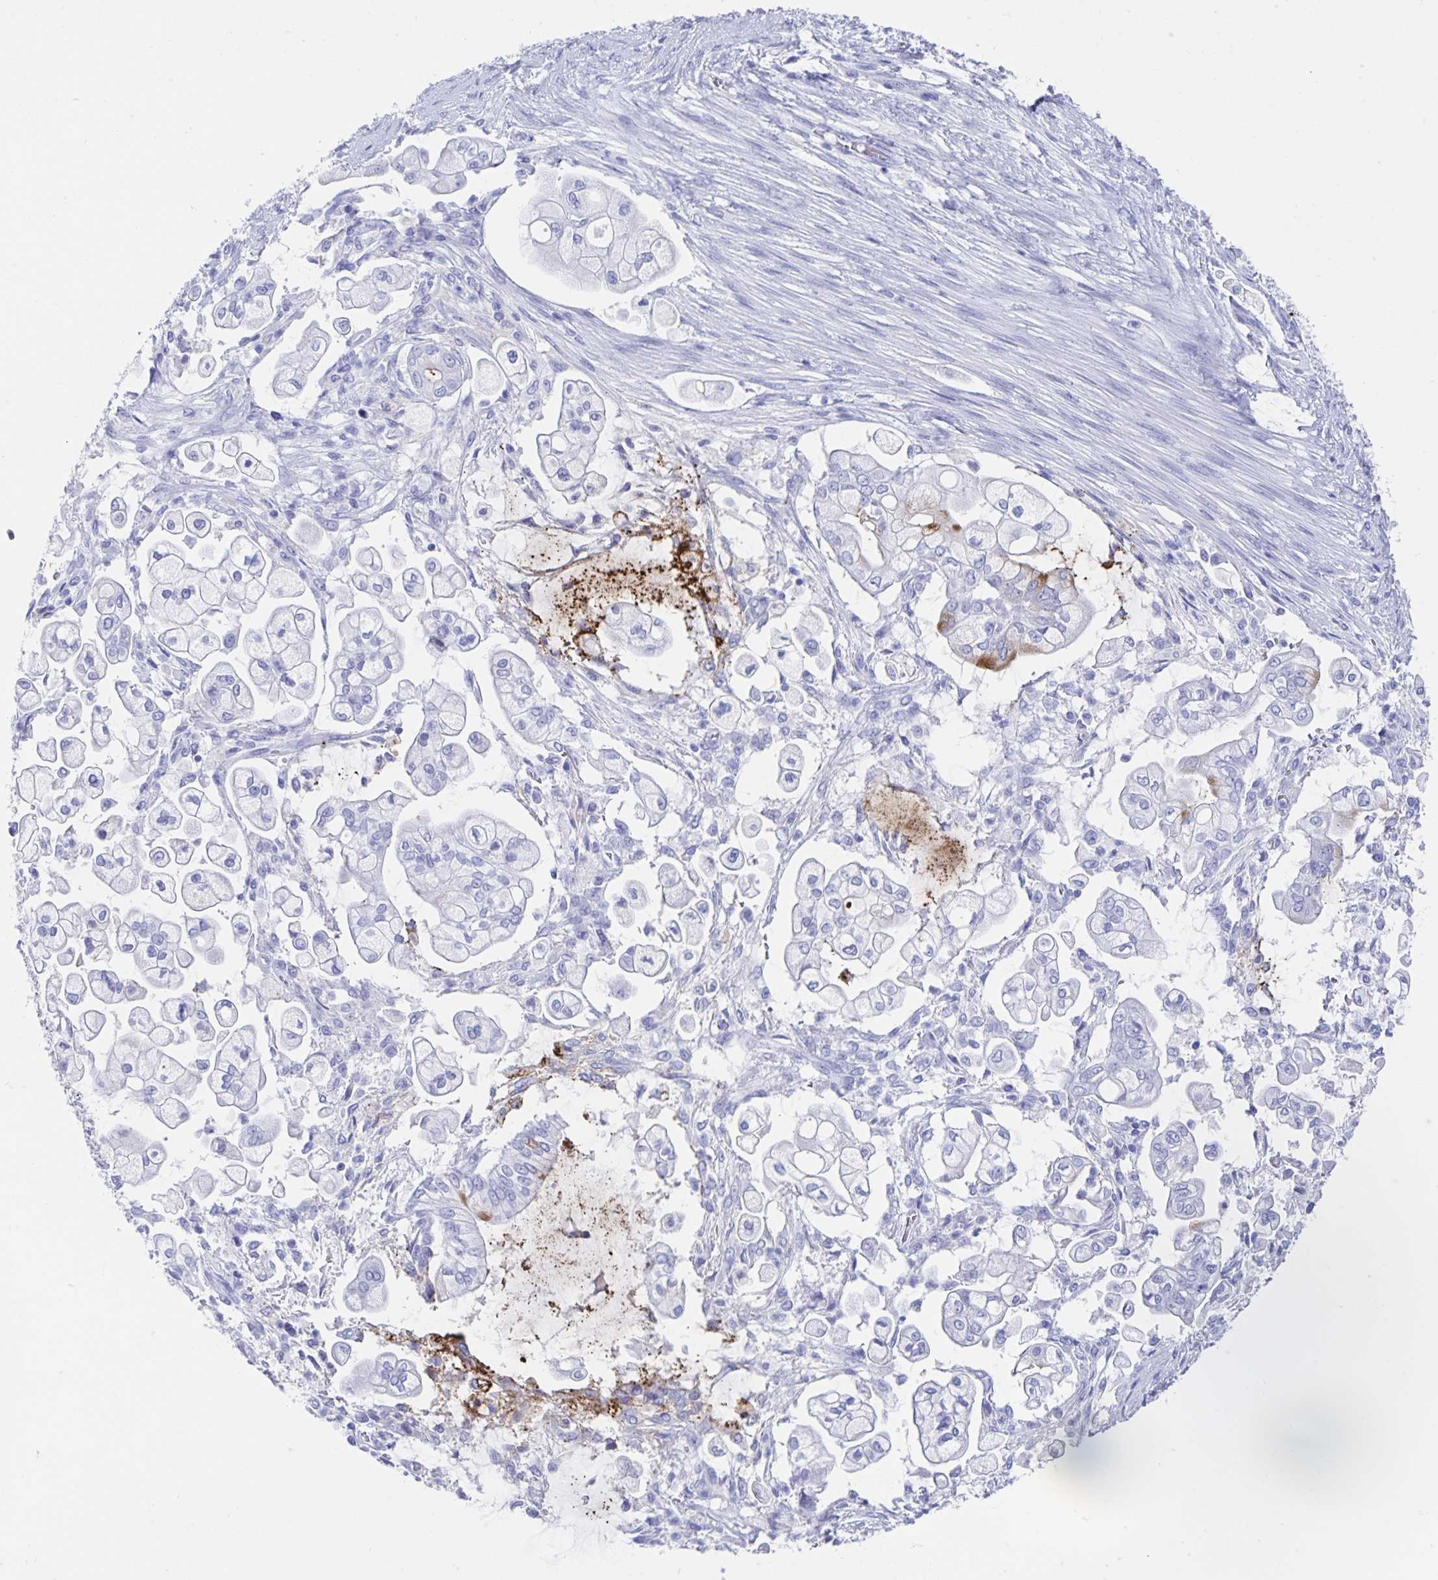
{"staining": {"intensity": "strong", "quantity": "<25%", "location": "cytoplasmic/membranous"}, "tissue": "pancreatic cancer", "cell_type": "Tumor cells", "image_type": "cancer", "snomed": [{"axis": "morphology", "description": "Adenocarcinoma, NOS"}, {"axis": "topography", "description": "Pancreas"}], "caption": "A brown stain labels strong cytoplasmic/membranous staining of a protein in pancreatic cancer (adenocarcinoma) tumor cells.", "gene": "DMBT1", "patient": {"sex": "female", "age": 69}}